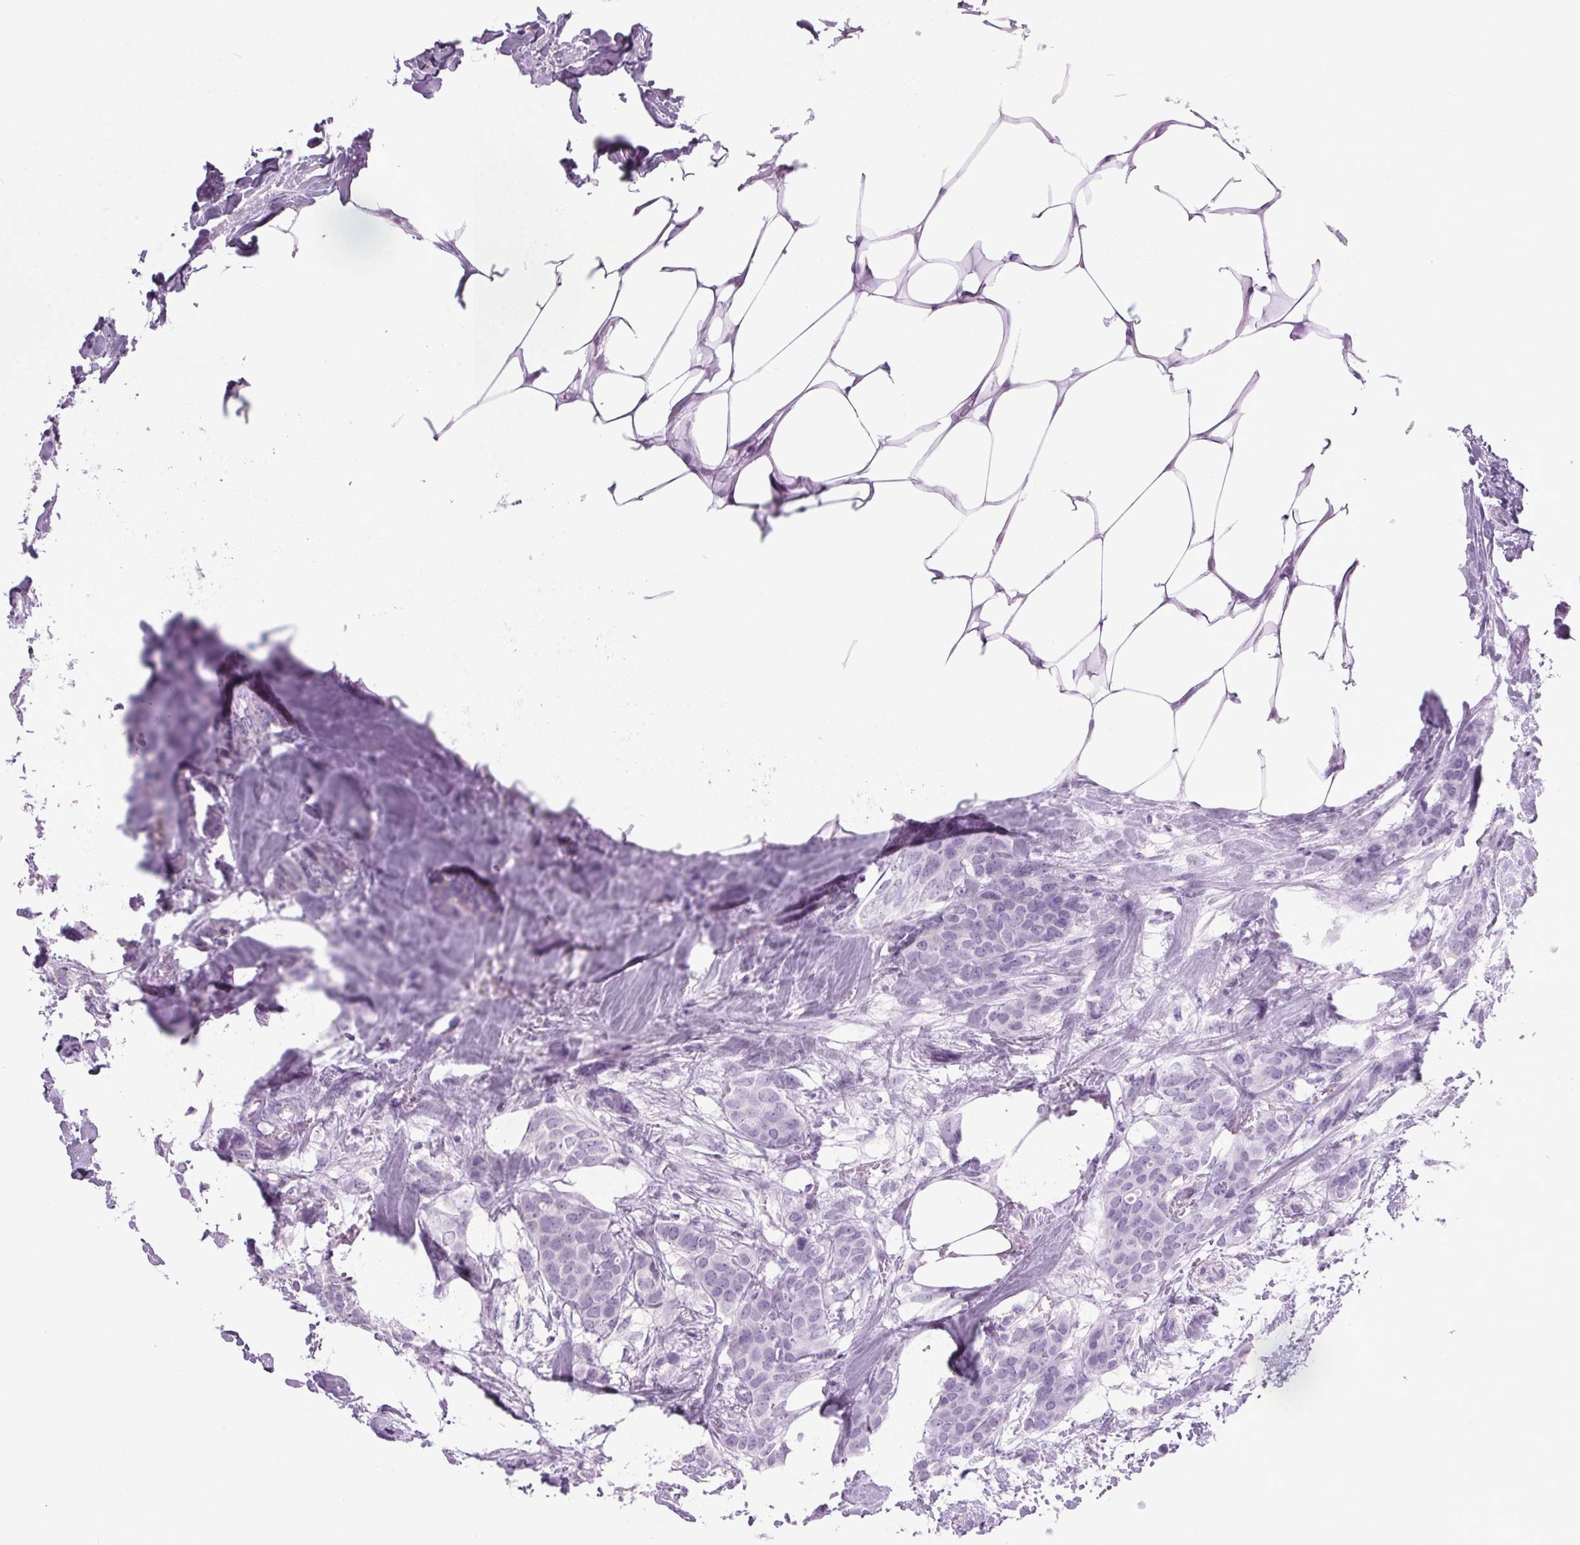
{"staining": {"intensity": "weak", "quantity": "<25%", "location": "cytoplasmic/membranous"}, "tissue": "breast cancer", "cell_type": "Tumor cells", "image_type": "cancer", "snomed": [{"axis": "morphology", "description": "Duct carcinoma"}, {"axis": "topography", "description": "Breast"}], "caption": "An IHC photomicrograph of breast intraductal carcinoma is shown. There is no staining in tumor cells of breast intraductal carcinoma.", "gene": "NDUFS6", "patient": {"sex": "female", "age": 62}}